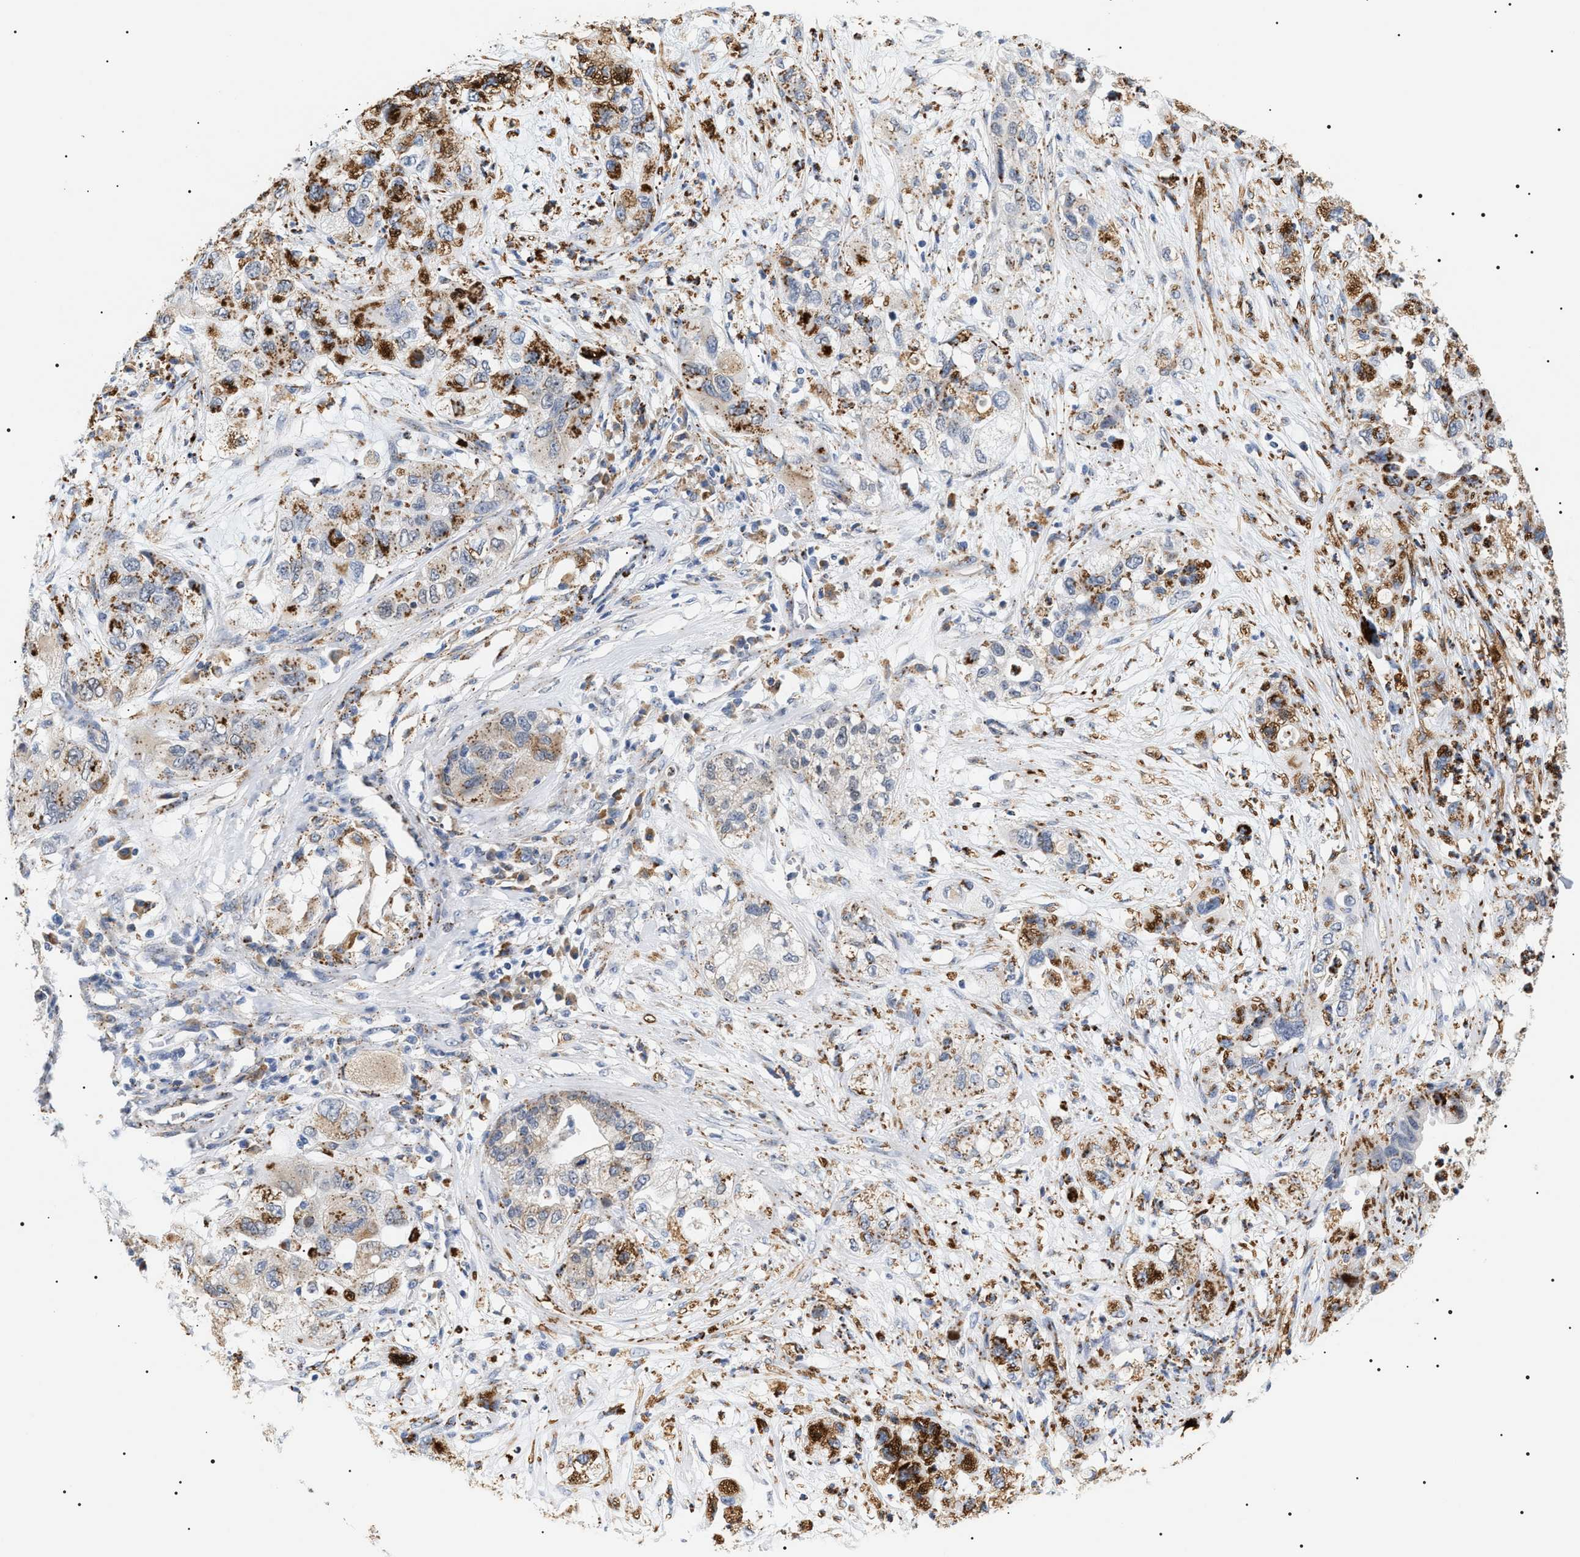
{"staining": {"intensity": "strong", "quantity": "25%-75%", "location": "cytoplasmic/membranous"}, "tissue": "pancreatic cancer", "cell_type": "Tumor cells", "image_type": "cancer", "snomed": [{"axis": "morphology", "description": "Adenocarcinoma, NOS"}, {"axis": "topography", "description": "Pancreas"}], "caption": "Strong cytoplasmic/membranous positivity is appreciated in about 25%-75% of tumor cells in pancreatic cancer.", "gene": "HSD17B11", "patient": {"sex": "female", "age": 78}}